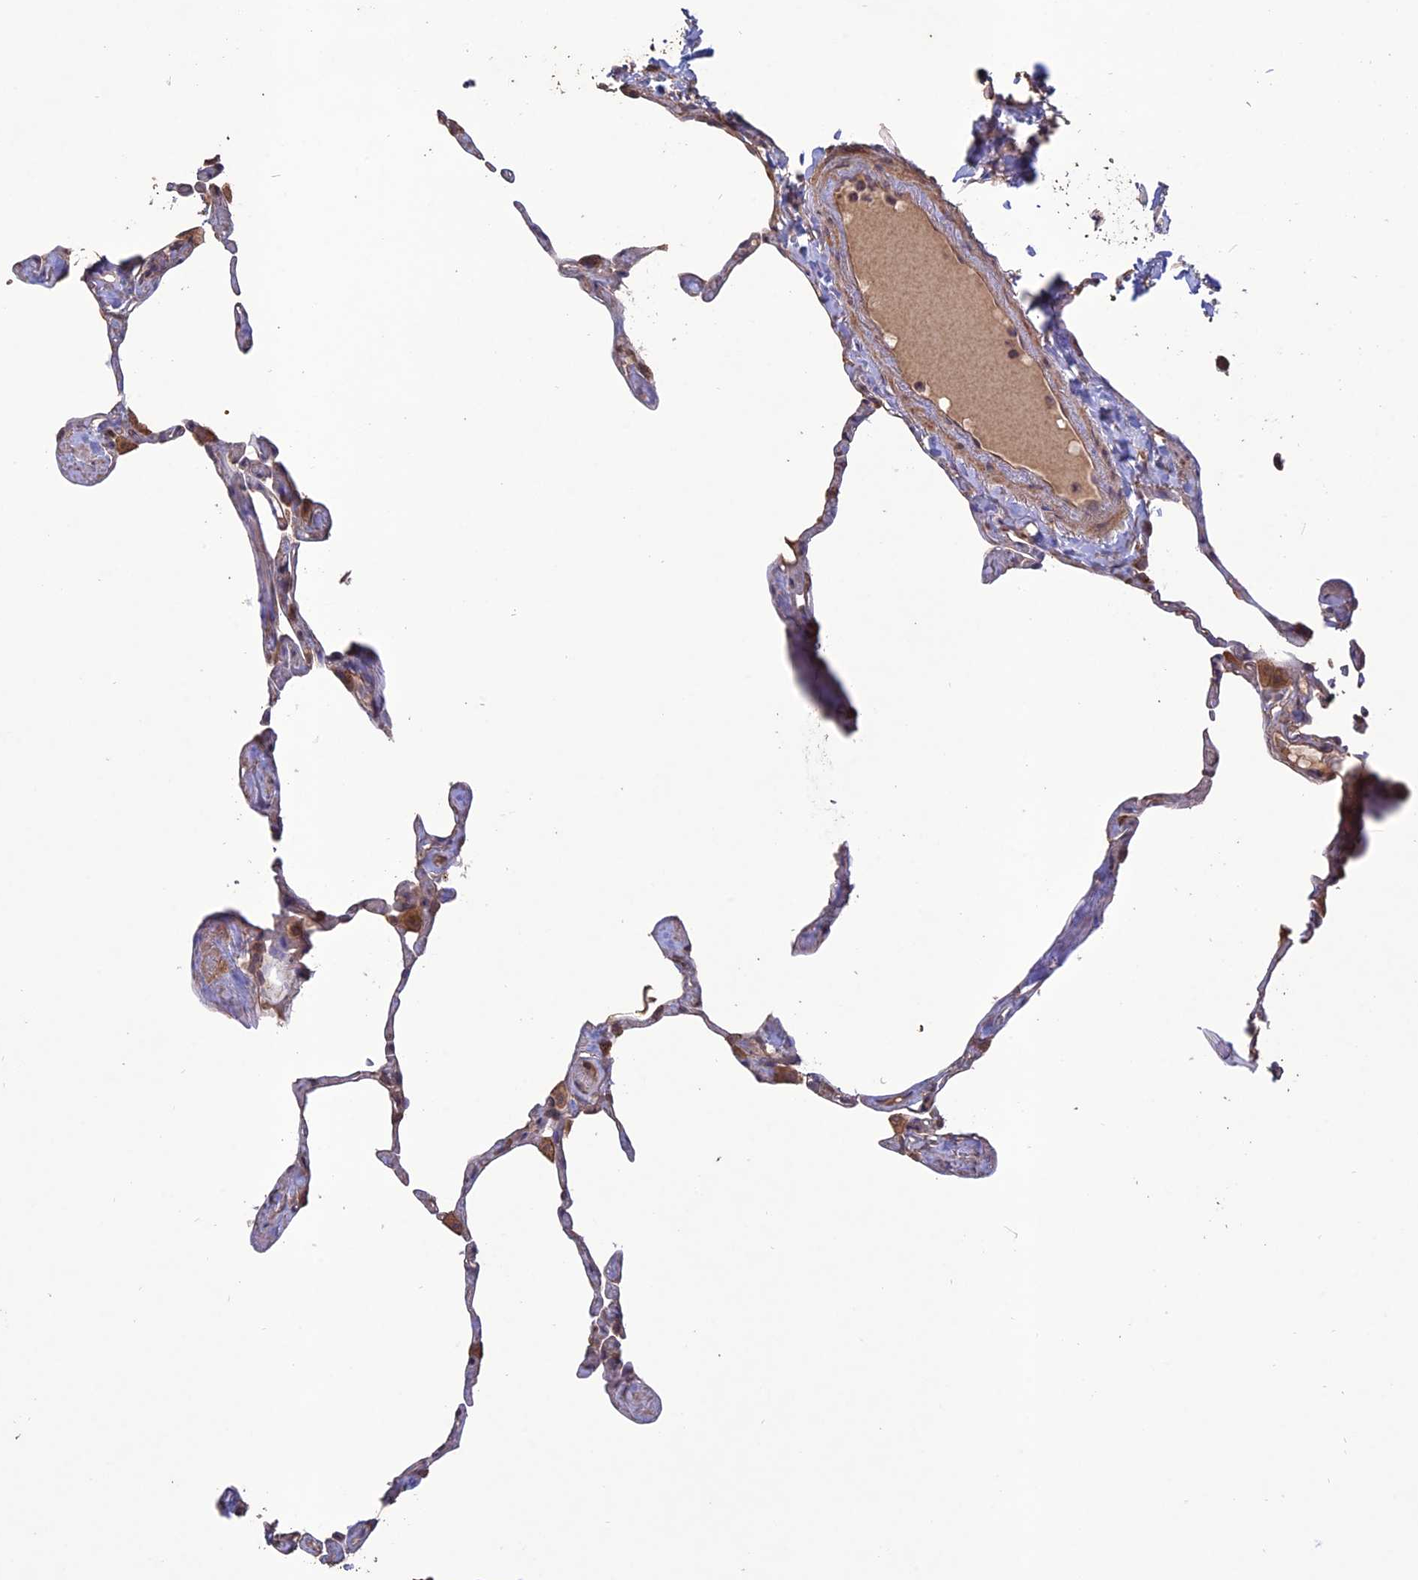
{"staining": {"intensity": "moderate", "quantity": "<25%", "location": "cytoplasmic/membranous"}, "tissue": "lung", "cell_type": "Alveolar cells", "image_type": "normal", "snomed": [{"axis": "morphology", "description": "Normal tissue, NOS"}, {"axis": "topography", "description": "Lung"}], "caption": "This micrograph reveals IHC staining of unremarkable human lung, with low moderate cytoplasmic/membranous staining in approximately <25% of alveolar cells.", "gene": "LAYN", "patient": {"sex": "male", "age": 65}}